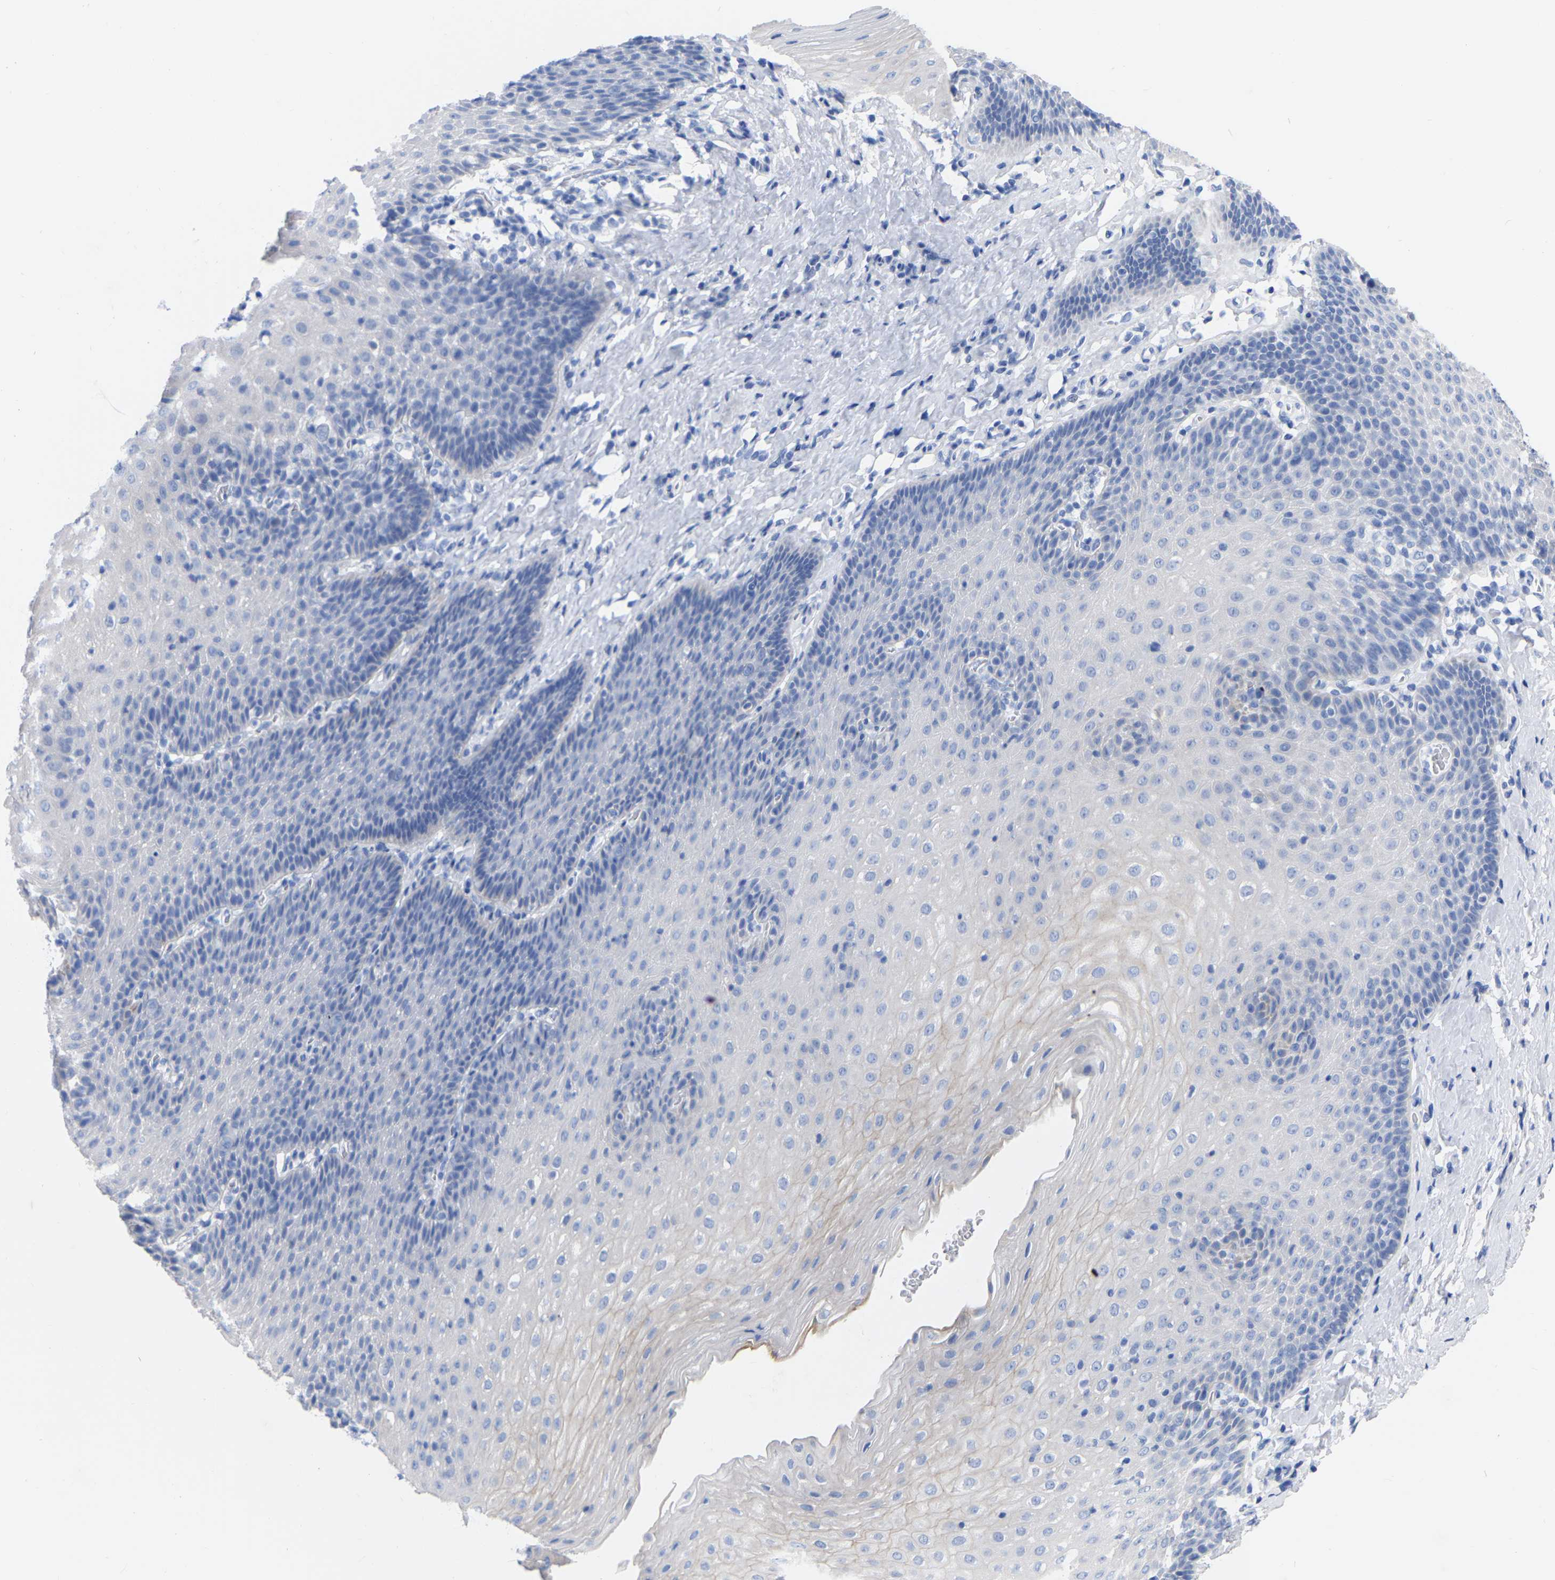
{"staining": {"intensity": "moderate", "quantity": "25%-75%", "location": "cytoplasmic/membranous"}, "tissue": "esophagus", "cell_type": "Squamous epithelial cells", "image_type": "normal", "snomed": [{"axis": "morphology", "description": "Normal tissue, NOS"}, {"axis": "topography", "description": "Esophagus"}], "caption": "Squamous epithelial cells display moderate cytoplasmic/membranous expression in approximately 25%-75% of cells in benign esophagus.", "gene": "ZNF629", "patient": {"sex": "female", "age": 61}}